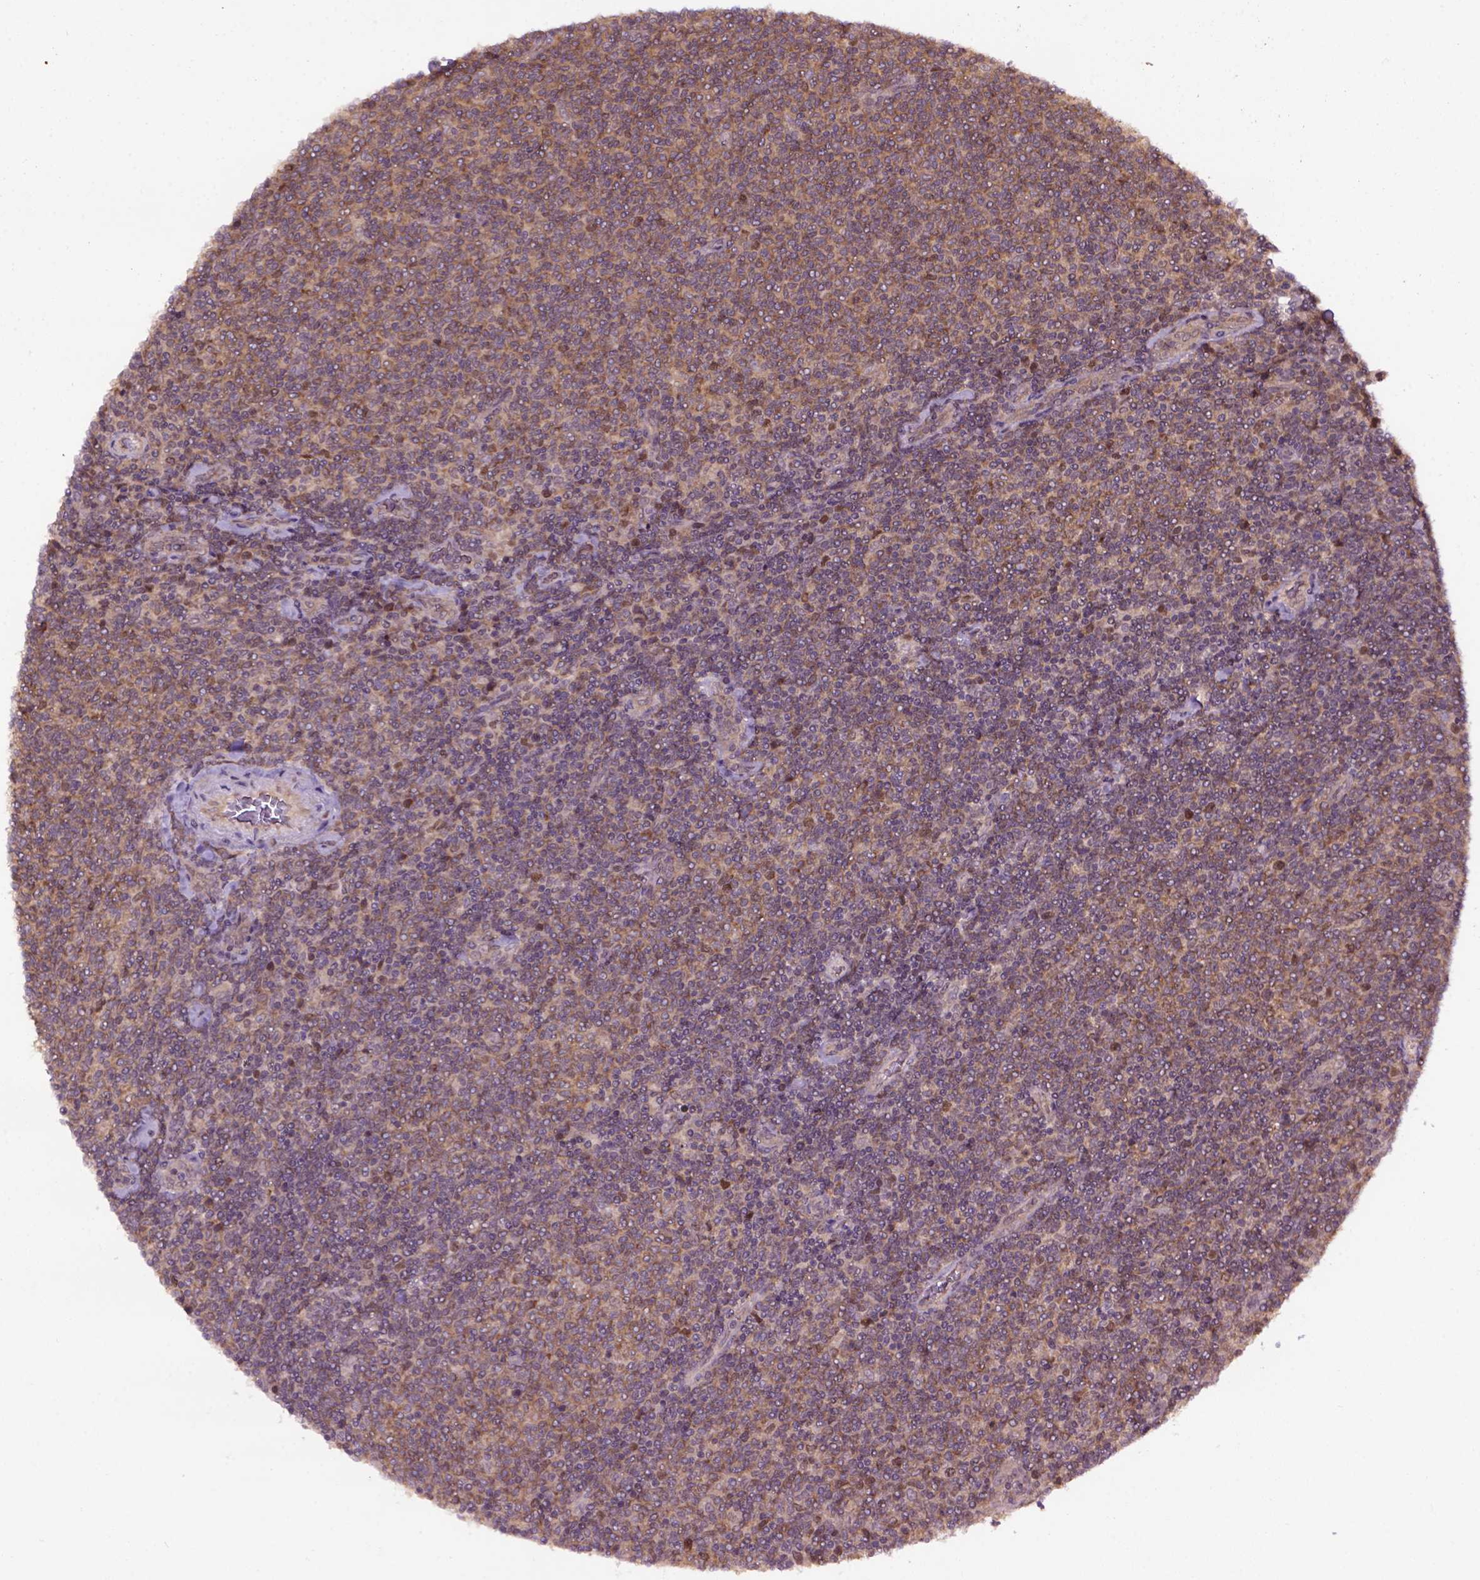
{"staining": {"intensity": "moderate", "quantity": ">75%", "location": "cytoplasmic/membranous"}, "tissue": "lymphoma", "cell_type": "Tumor cells", "image_type": "cancer", "snomed": [{"axis": "morphology", "description": "Malignant lymphoma, non-Hodgkin's type, Low grade"}, {"axis": "topography", "description": "Lymph node"}], "caption": "IHC micrograph of human malignant lymphoma, non-Hodgkin's type (low-grade) stained for a protein (brown), which exhibits medium levels of moderate cytoplasmic/membranous positivity in approximately >75% of tumor cells.", "gene": "WDR48", "patient": {"sex": "male", "age": 52}}